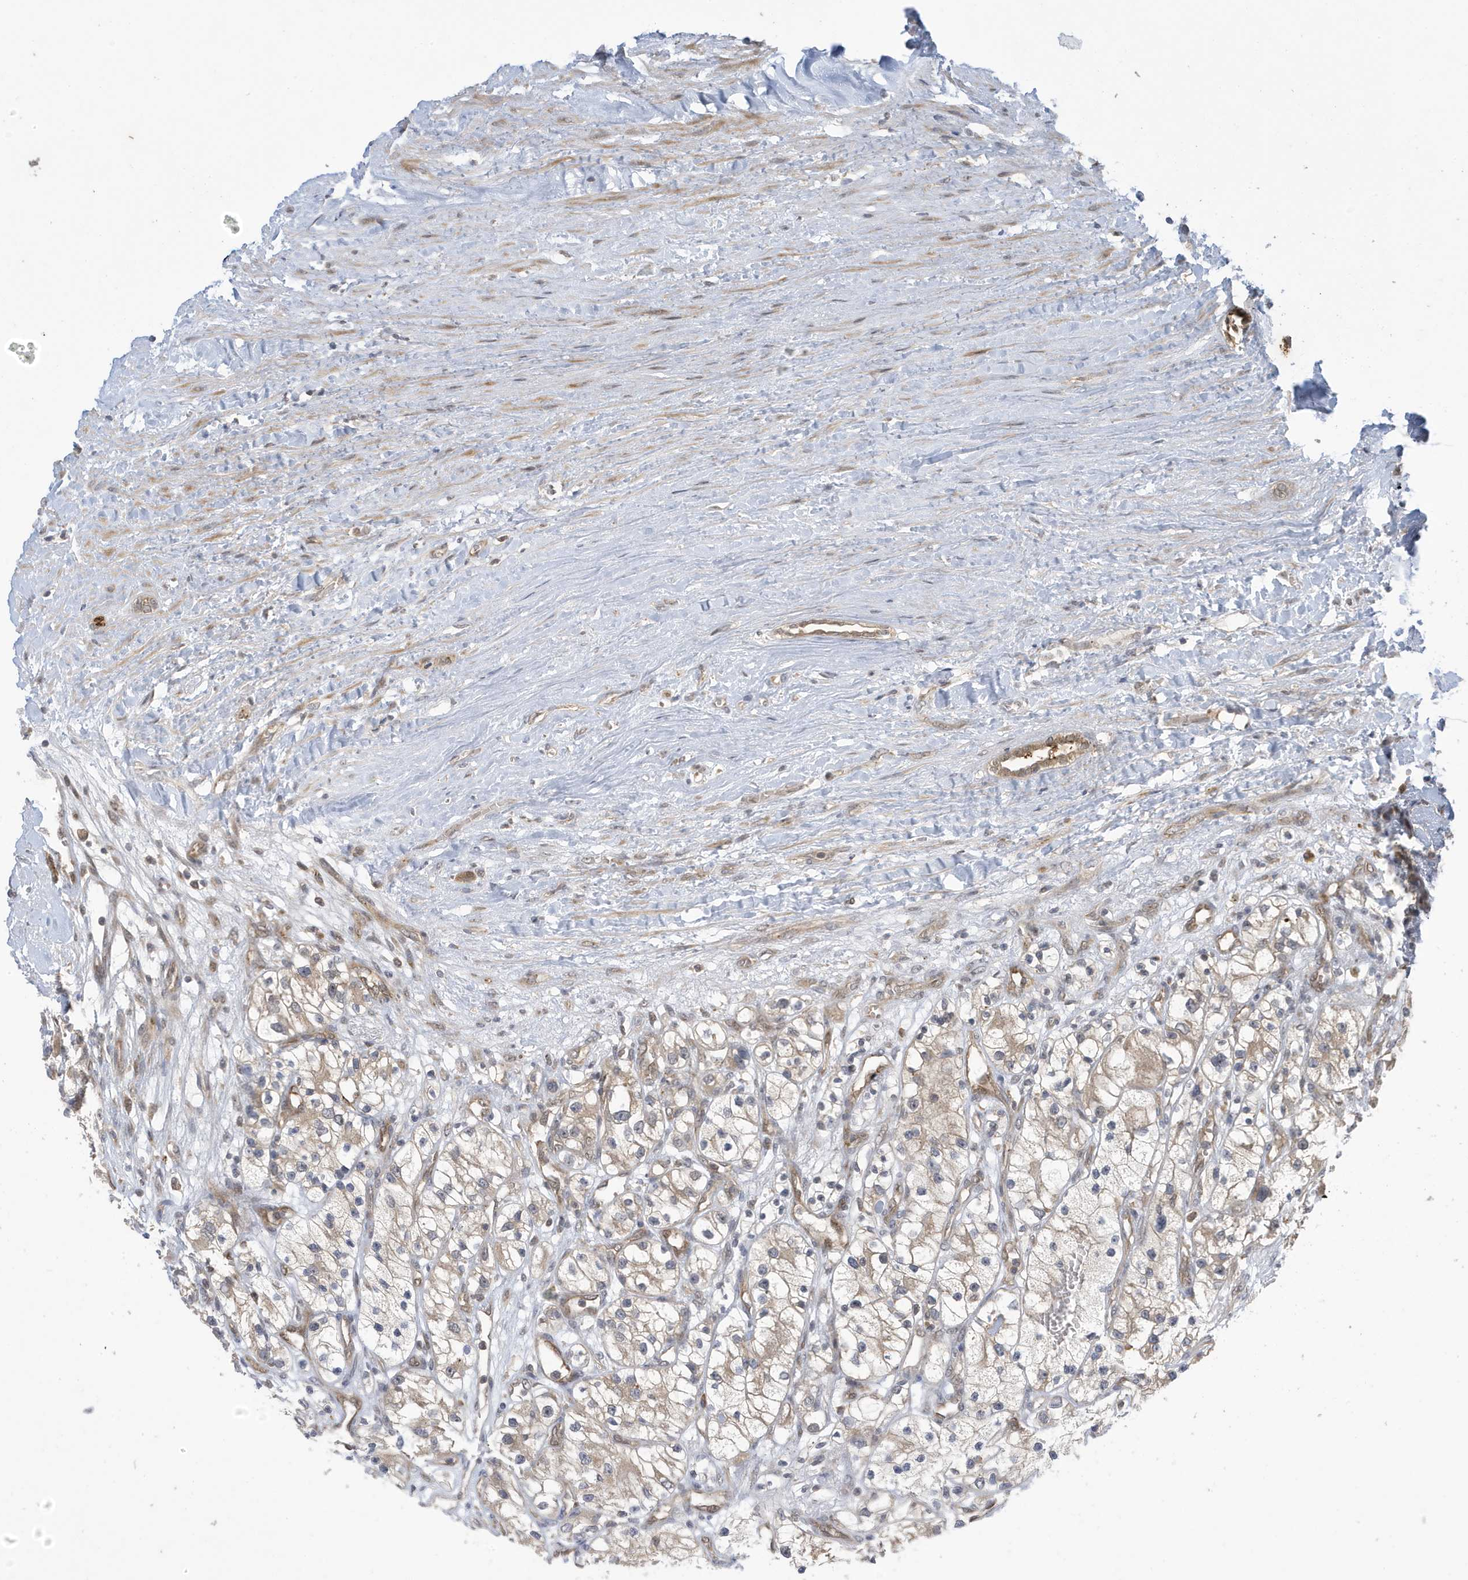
{"staining": {"intensity": "weak", "quantity": "25%-75%", "location": "cytoplasmic/membranous"}, "tissue": "renal cancer", "cell_type": "Tumor cells", "image_type": "cancer", "snomed": [{"axis": "morphology", "description": "Adenocarcinoma, NOS"}, {"axis": "topography", "description": "Kidney"}], "caption": "Brown immunohistochemical staining in renal cancer (adenocarcinoma) demonstrates weak cytoplasmic/membranous positivity in about 25%-75% of tumor cells.", "gene": "NCOA7", "patient": {"sex": "female", "age": 57}}